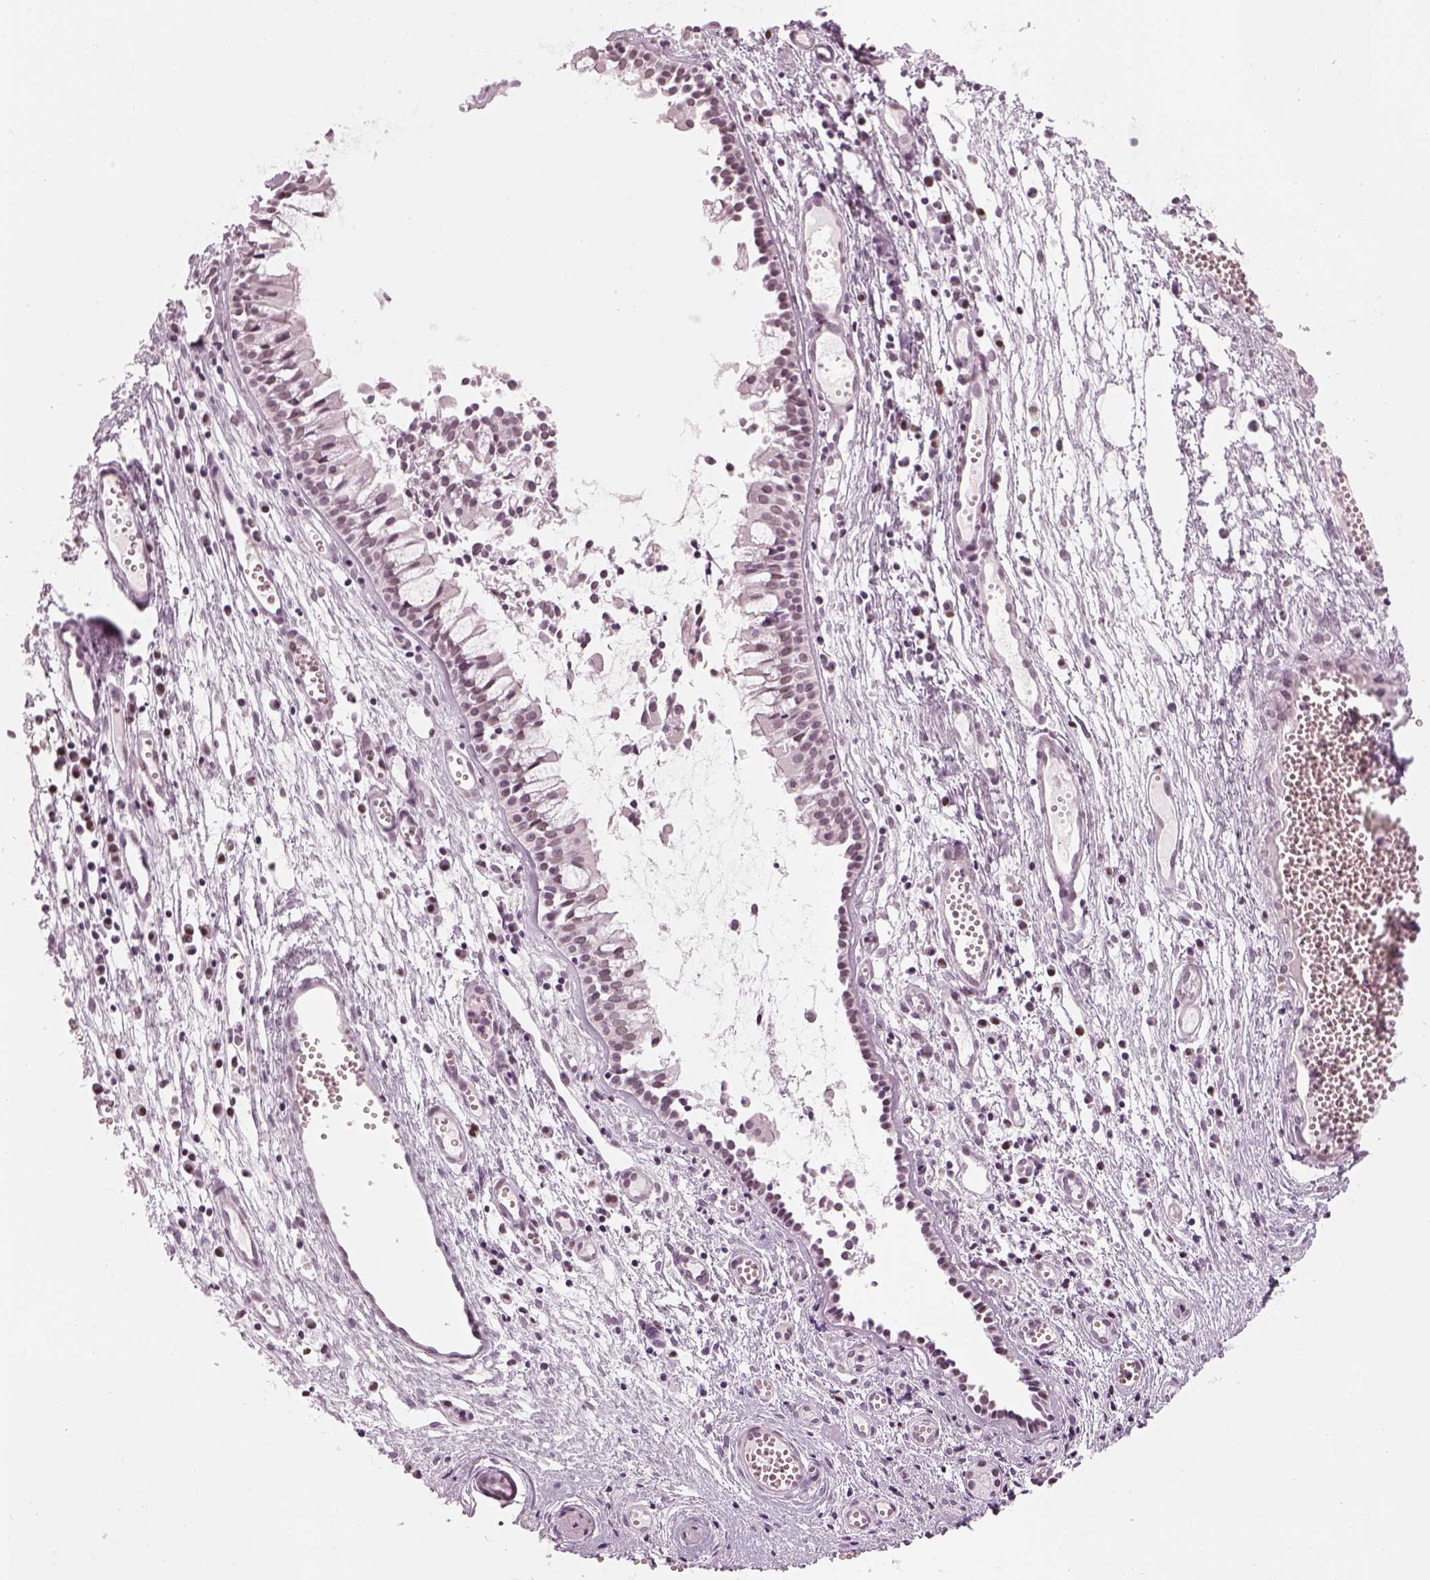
{"staining": {"intensity": "negative", "quantity": "none", "location": "none"}, "tissue": "nasopharynx", "cell_type": "Respiratory epithelial cells", "image_type": "normal", "snomed": [{"axis": "morphology", "description": "Normal tissue, NOS"}, {"axis": "topography", "description": "Nasopharynx"}], "caption": "This is a histopathology image of immunohistochemistry (IHC) staining of normal nasopharynx, which shows no expression in respiratory epithelial cells.", "gene": "KCNG2", "patient": {"sex": "male", "age": 31}}